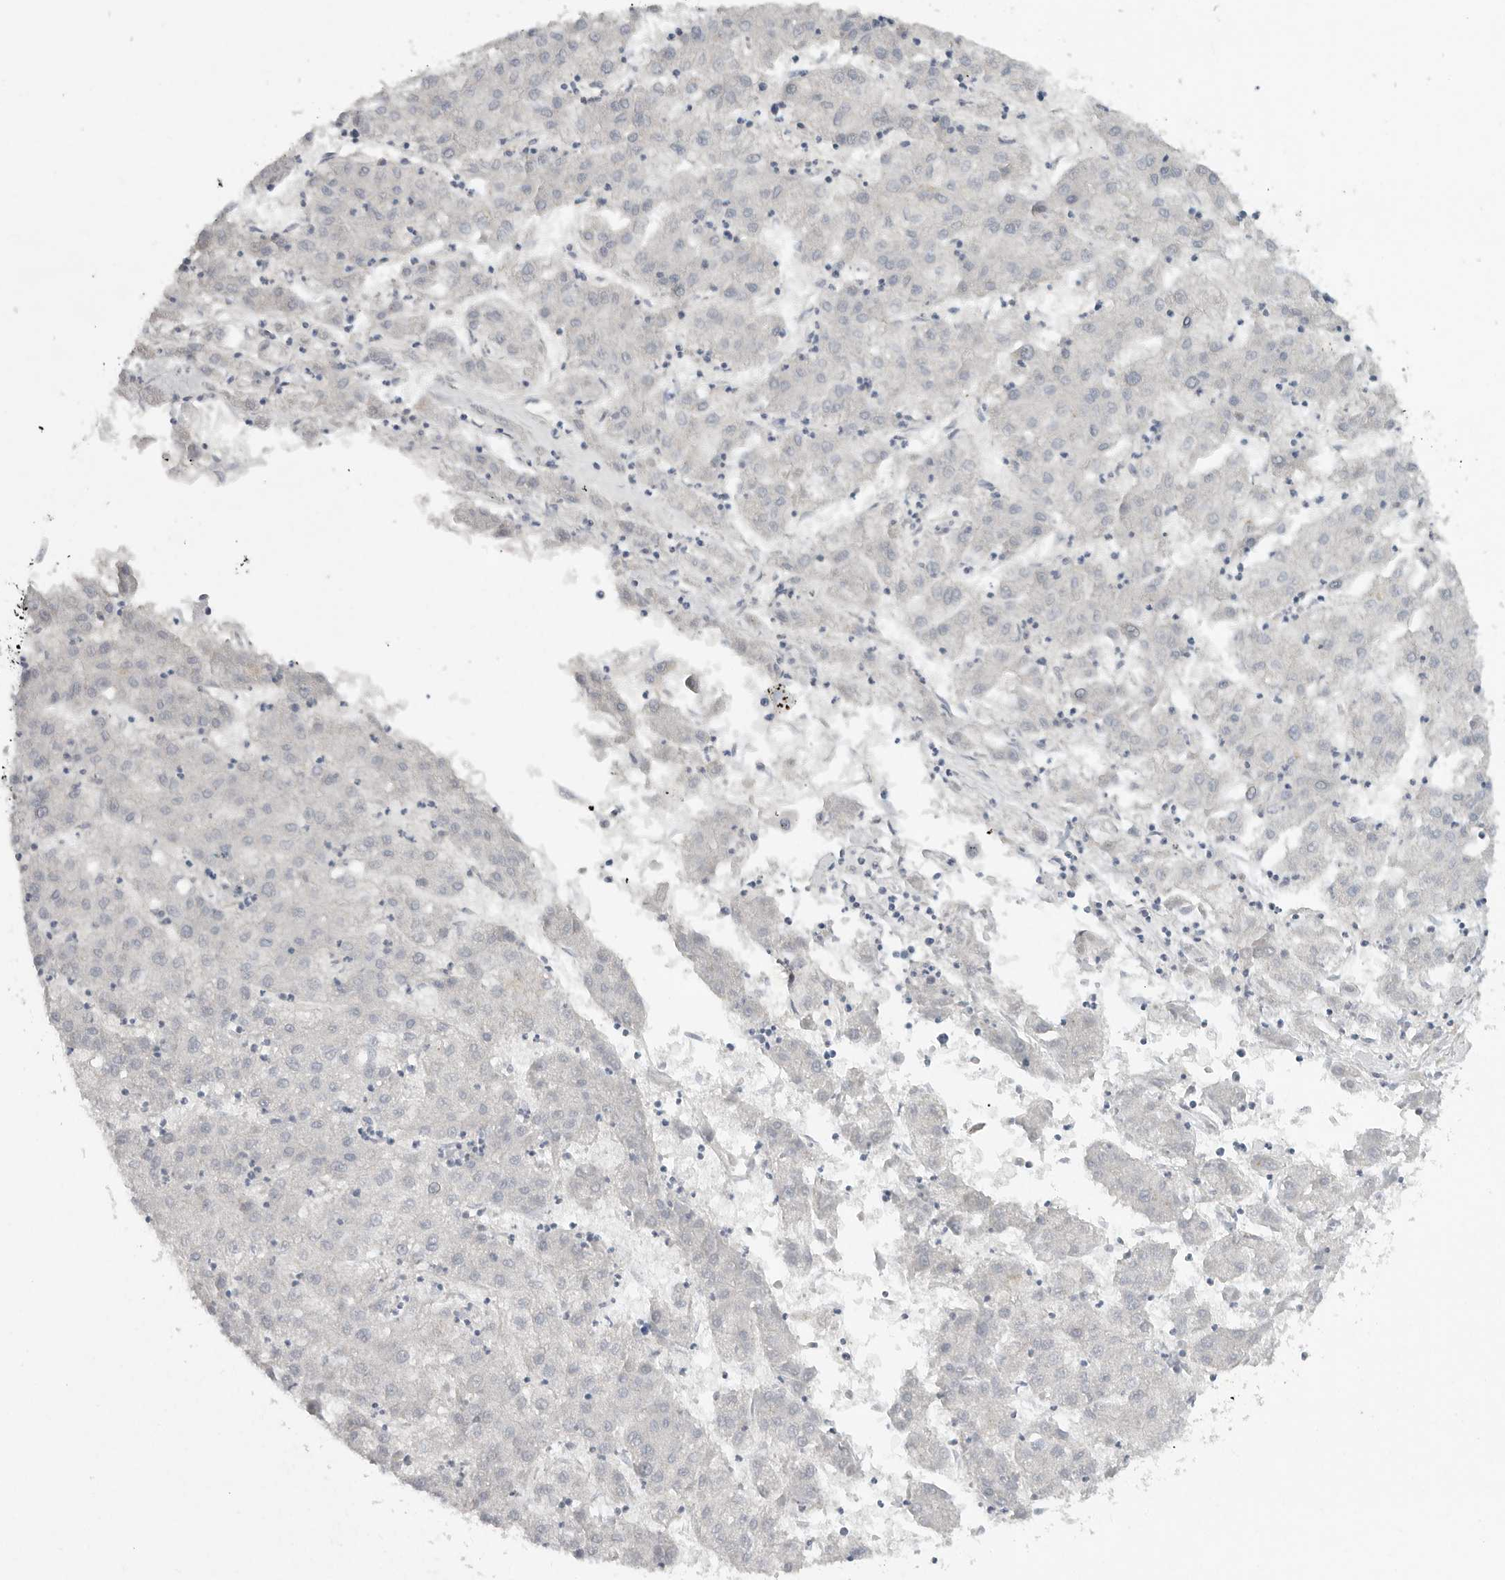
{"staining": {"intensity": "negative", "quantity": "none", "location": "none"}, "tissue": "liver cancer", "cell_type": "Tumor cells", "image_type": "cancer", "snomed": [{"axis": "morphology", "description": "Carcinoma, Hepatocellular, NOS"}, {"axis": "topography", "description": "Liver"}], "caption": "Liver hepatocellular carcinoma stained for a protein using immunohistochemistry displays no staining tumor cells.", "gene": "REG4", "patient": {"sex": "male", "age": 72}}